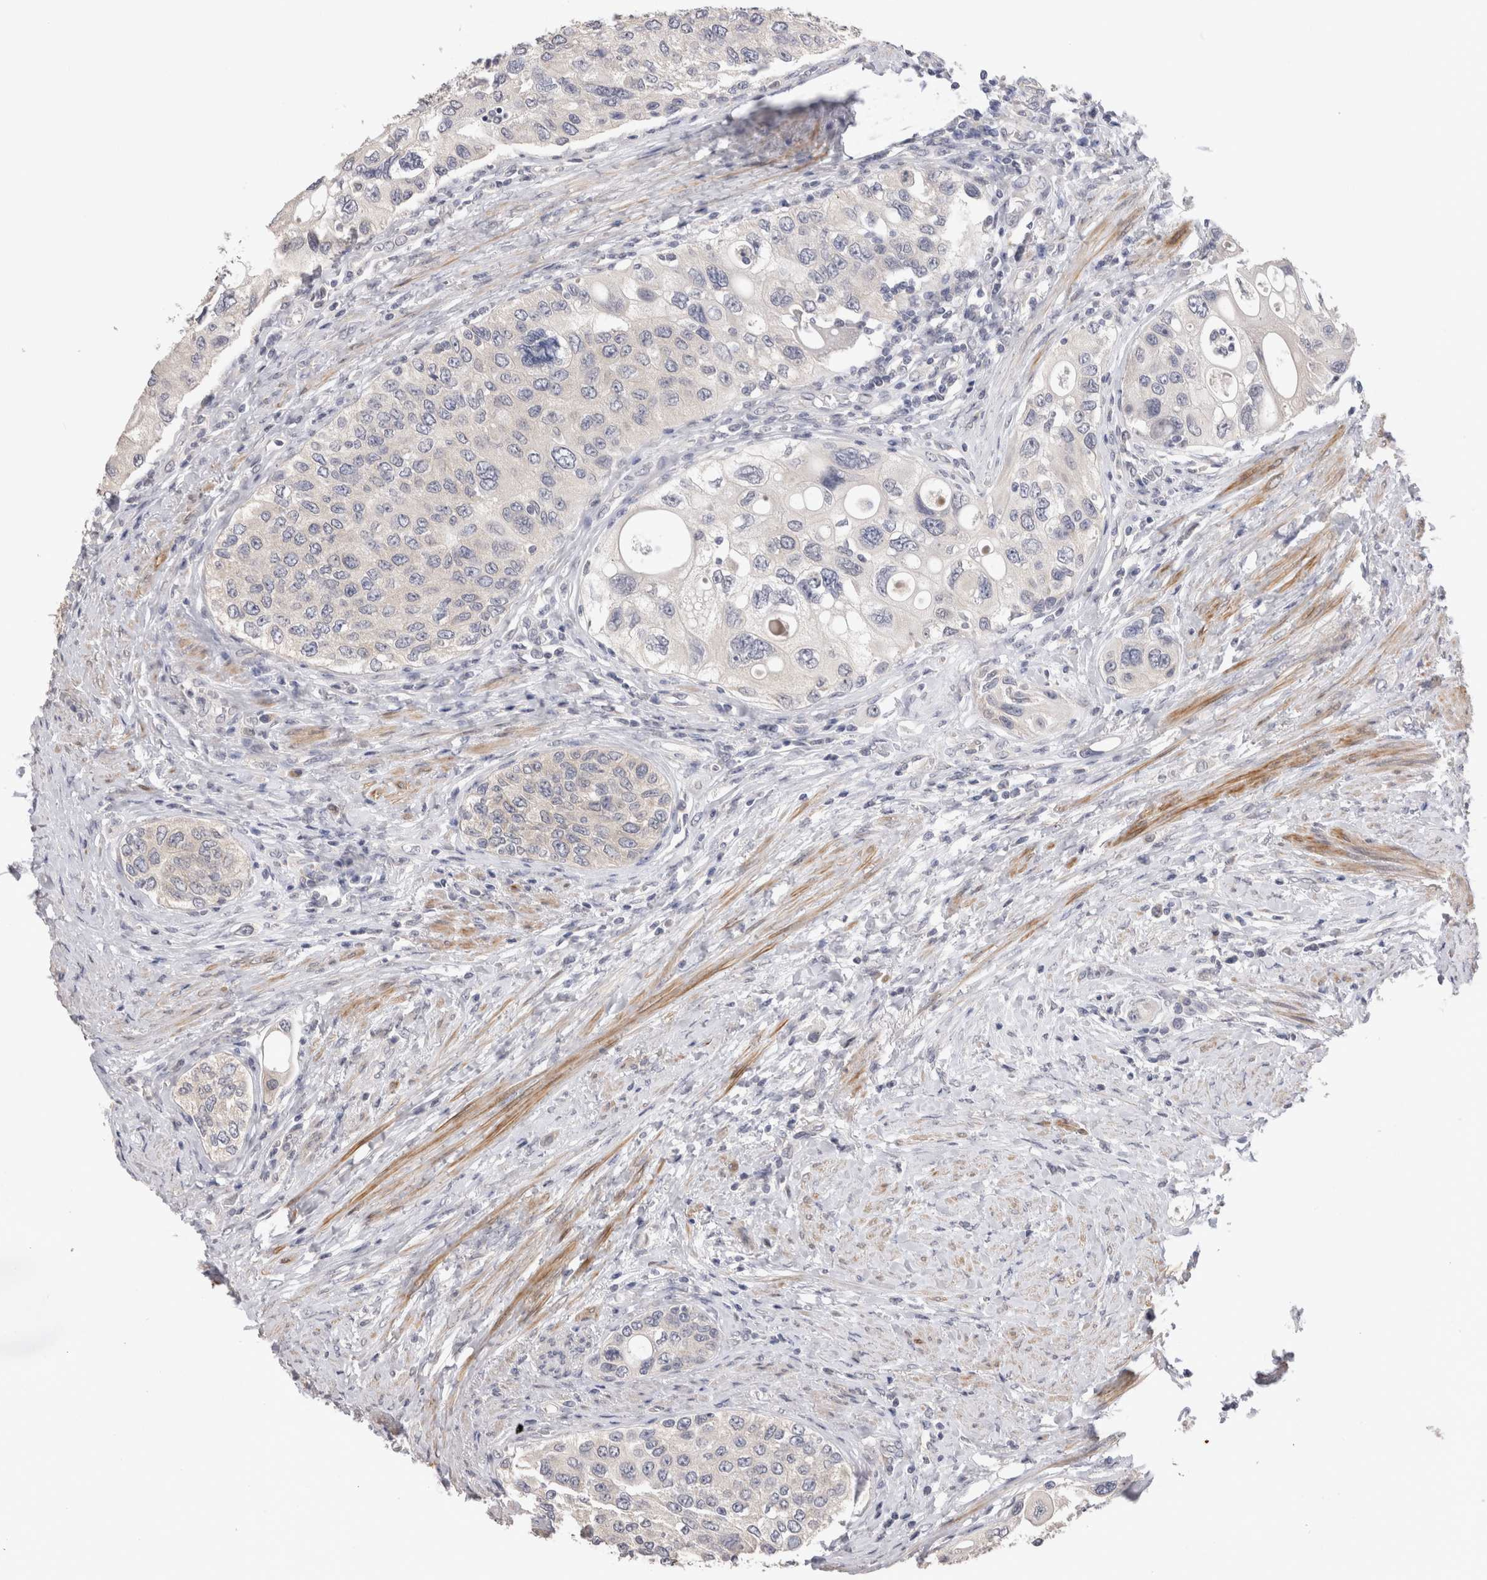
{"staining": {"intensity": "negative", "quantity": "none", "location": "none"}, "tissue": "urothelial cancer", "cell_type": "Tumor cells", "image_type": "cancer", "snomed": [{"axis": "morphology", "description": "Urothelial carcinoma, High grade"}, {"axis": "topography", "description": "Urinary bladder"}], "caption": "Tumor cells show no significant protein staining in urothelial cancer.", "gene": "CRYBG1", "patient": {"sex": "female", "age": 56}}